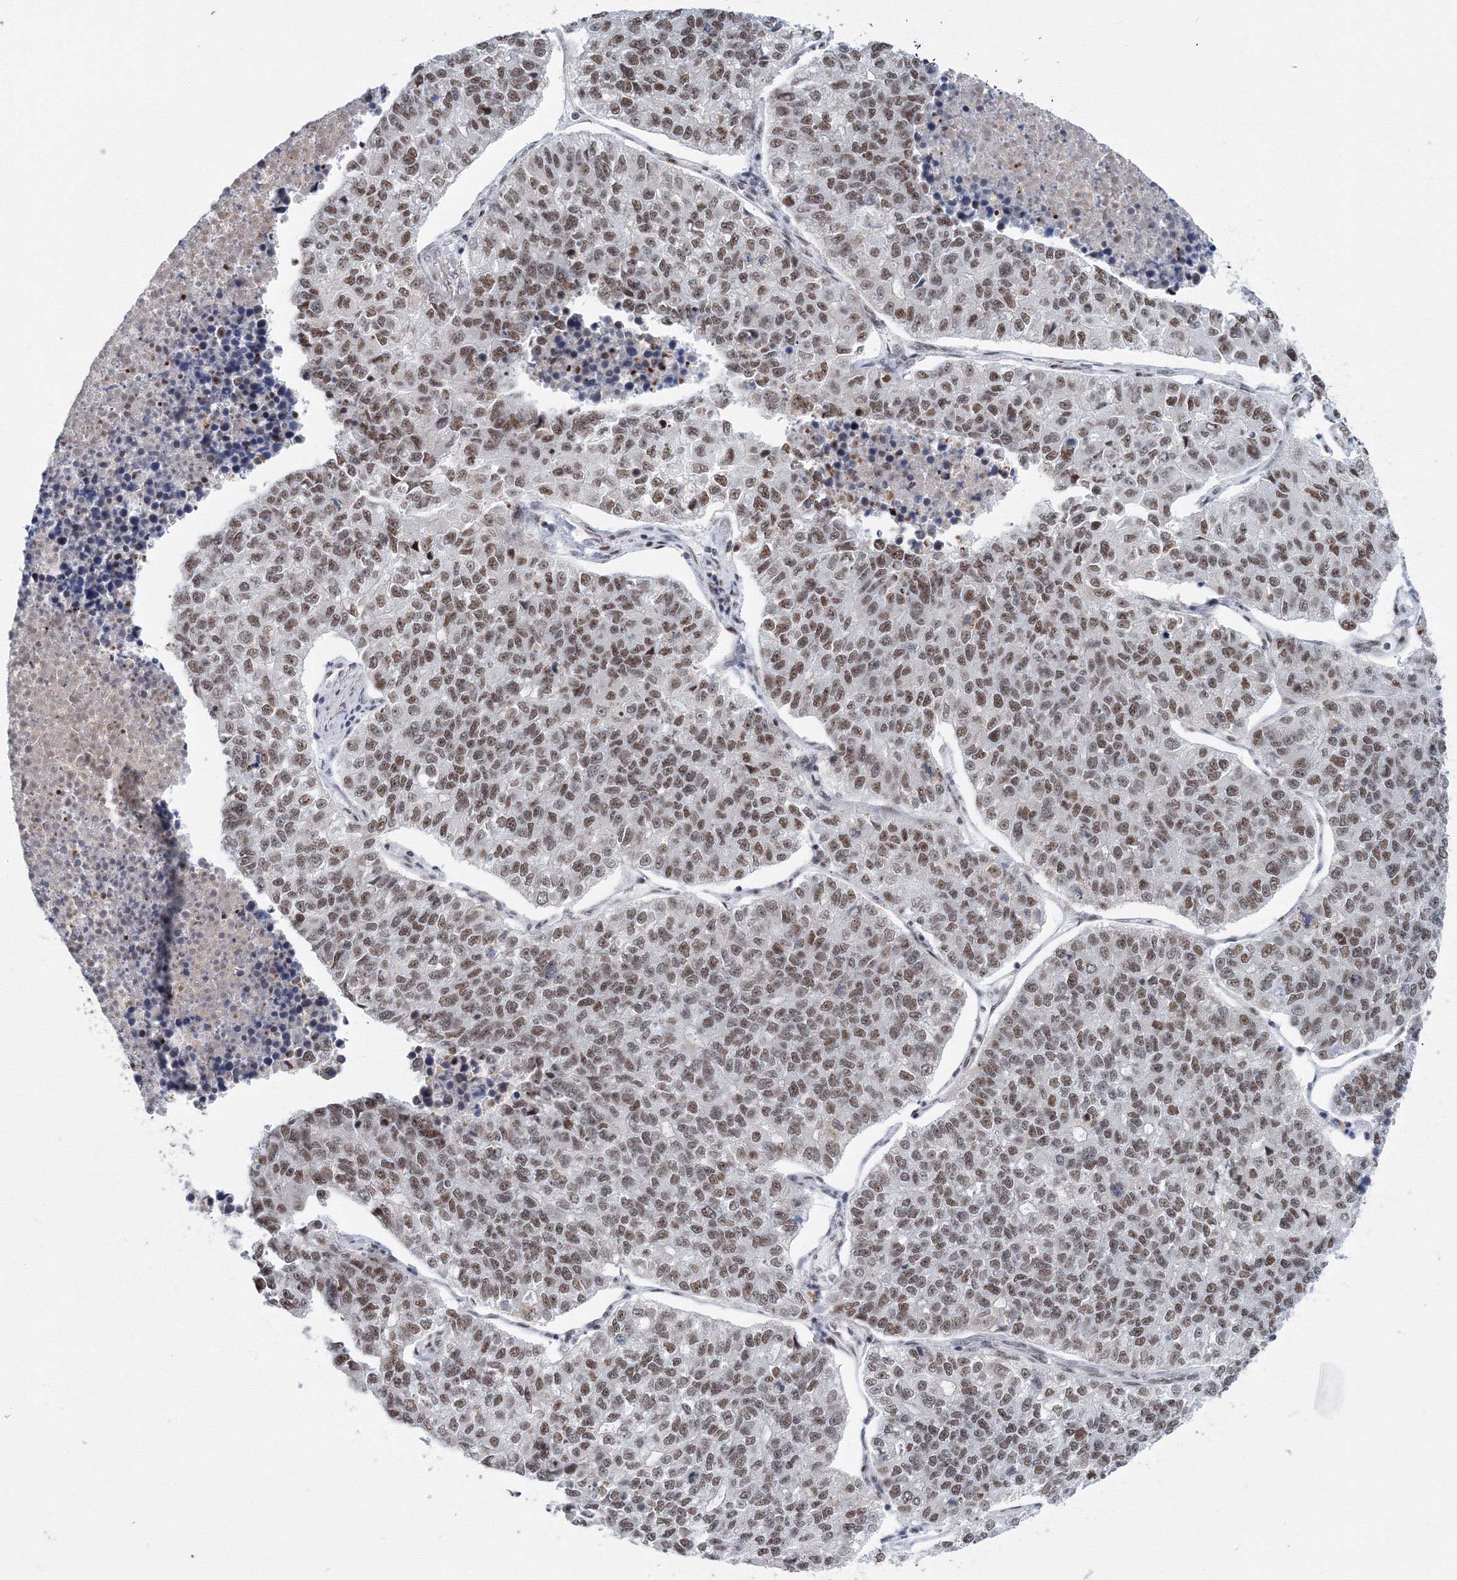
{"staining": {"intensity": "moderate", "quantity": ">75%", "location": "nuclear"}, "tissue": "lung cancer", "cell_type": "Tumor cells", "image_type": "cancer", "snomed": [{"axis": "morphology", "description": "Adenocarcinoma, NOS"}, {"axis": "topography", "description": "Lung"}], "caption": "Immunohistochemistry (IHC) of lung cancer exhibits medium levels of moderate nuclear staining in approximately >75% of tumor cells.", "gene": "SF3B6", "patient": {"sex": "male", "age": 49}}